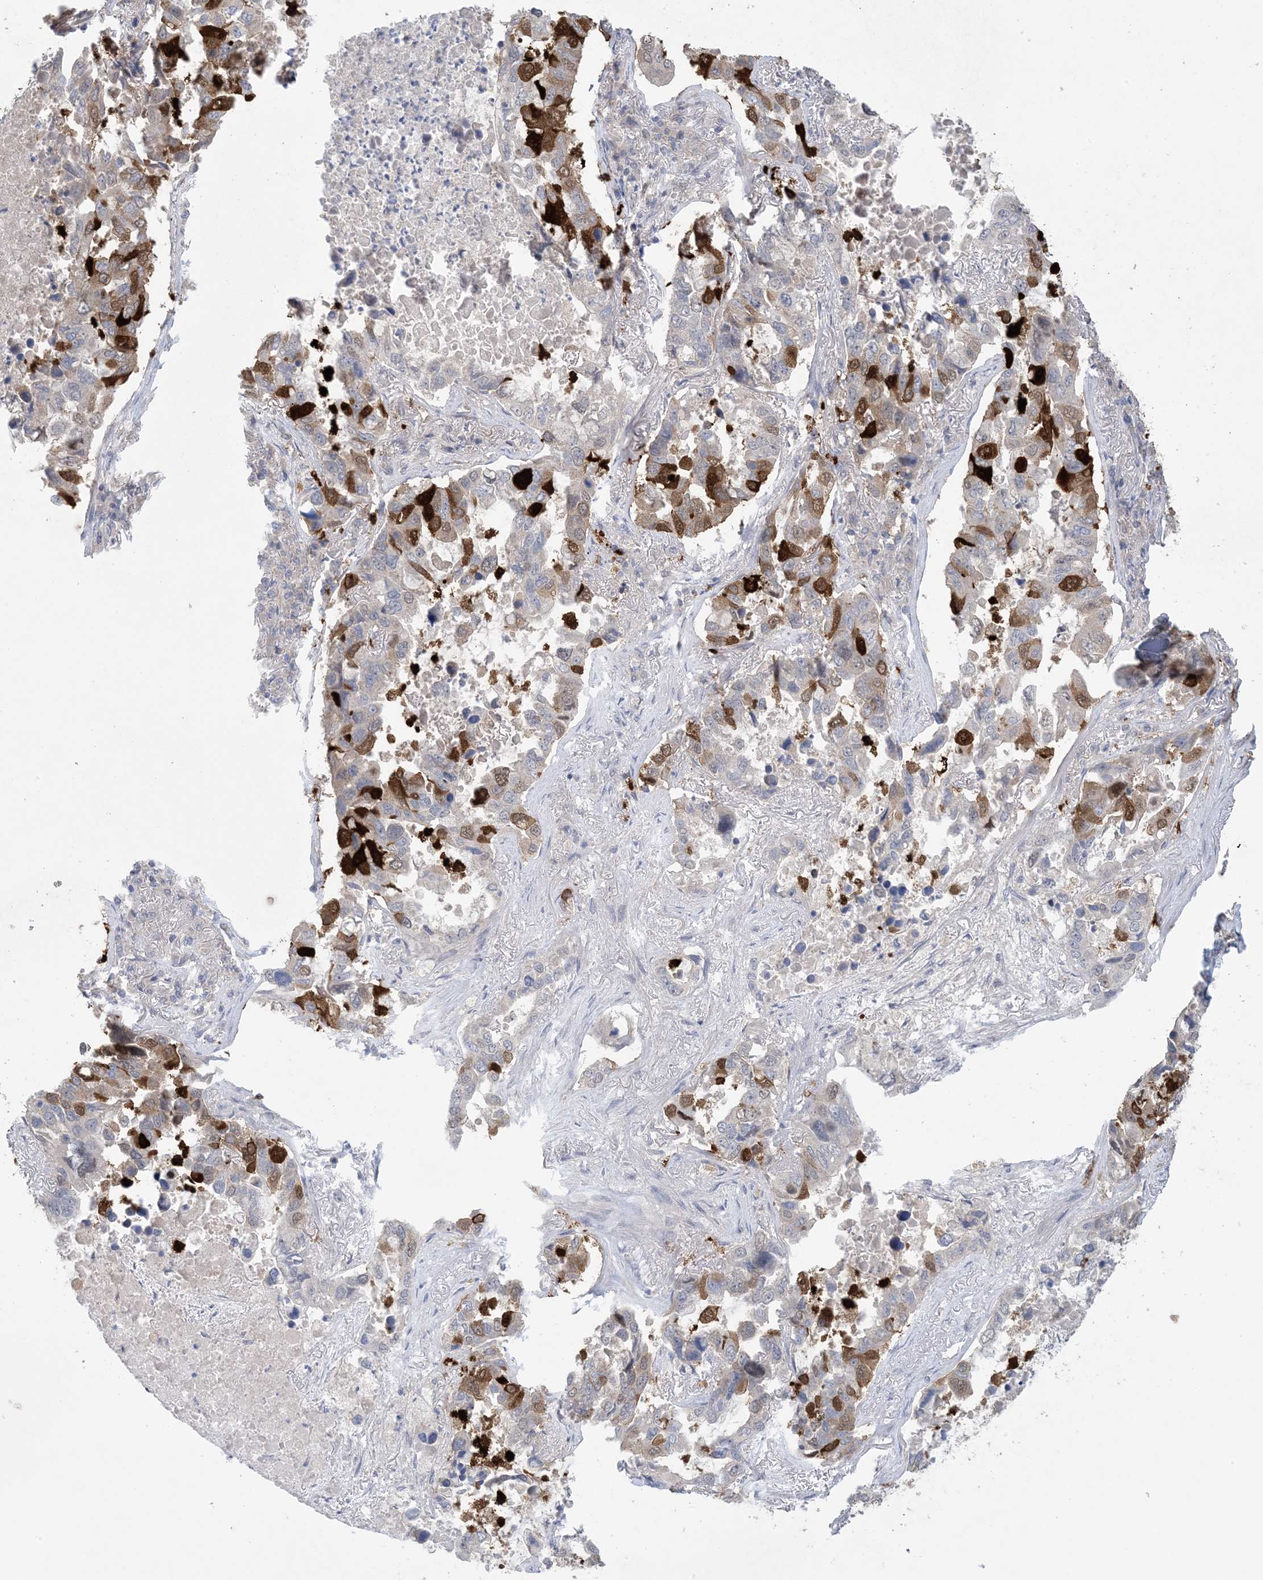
{"staining": {"intensity": "strong", "quantity": "25%-75%", "location": "cytoplasmic/membranous,nuclear"}, "tissue": "lung cancer", "cell_type": "Tumor cells", "image_type": "cancer", "snomed": [{"axis": "morphology", "description": "Squamous cell carcinoma, NOS"}, {"axis": "topography", "description": "Lung"}], "caption": "DAB (3,3'-diaminobenzidine) immunohistochemical staining of human lung cancer demonstrates strong cytoplasmic/membranous and nuclear protein staining in approximately 25%-75% of tumor cells.", "gene": "HMGCS1", "patient": {"sex": "male", "age": 66}}